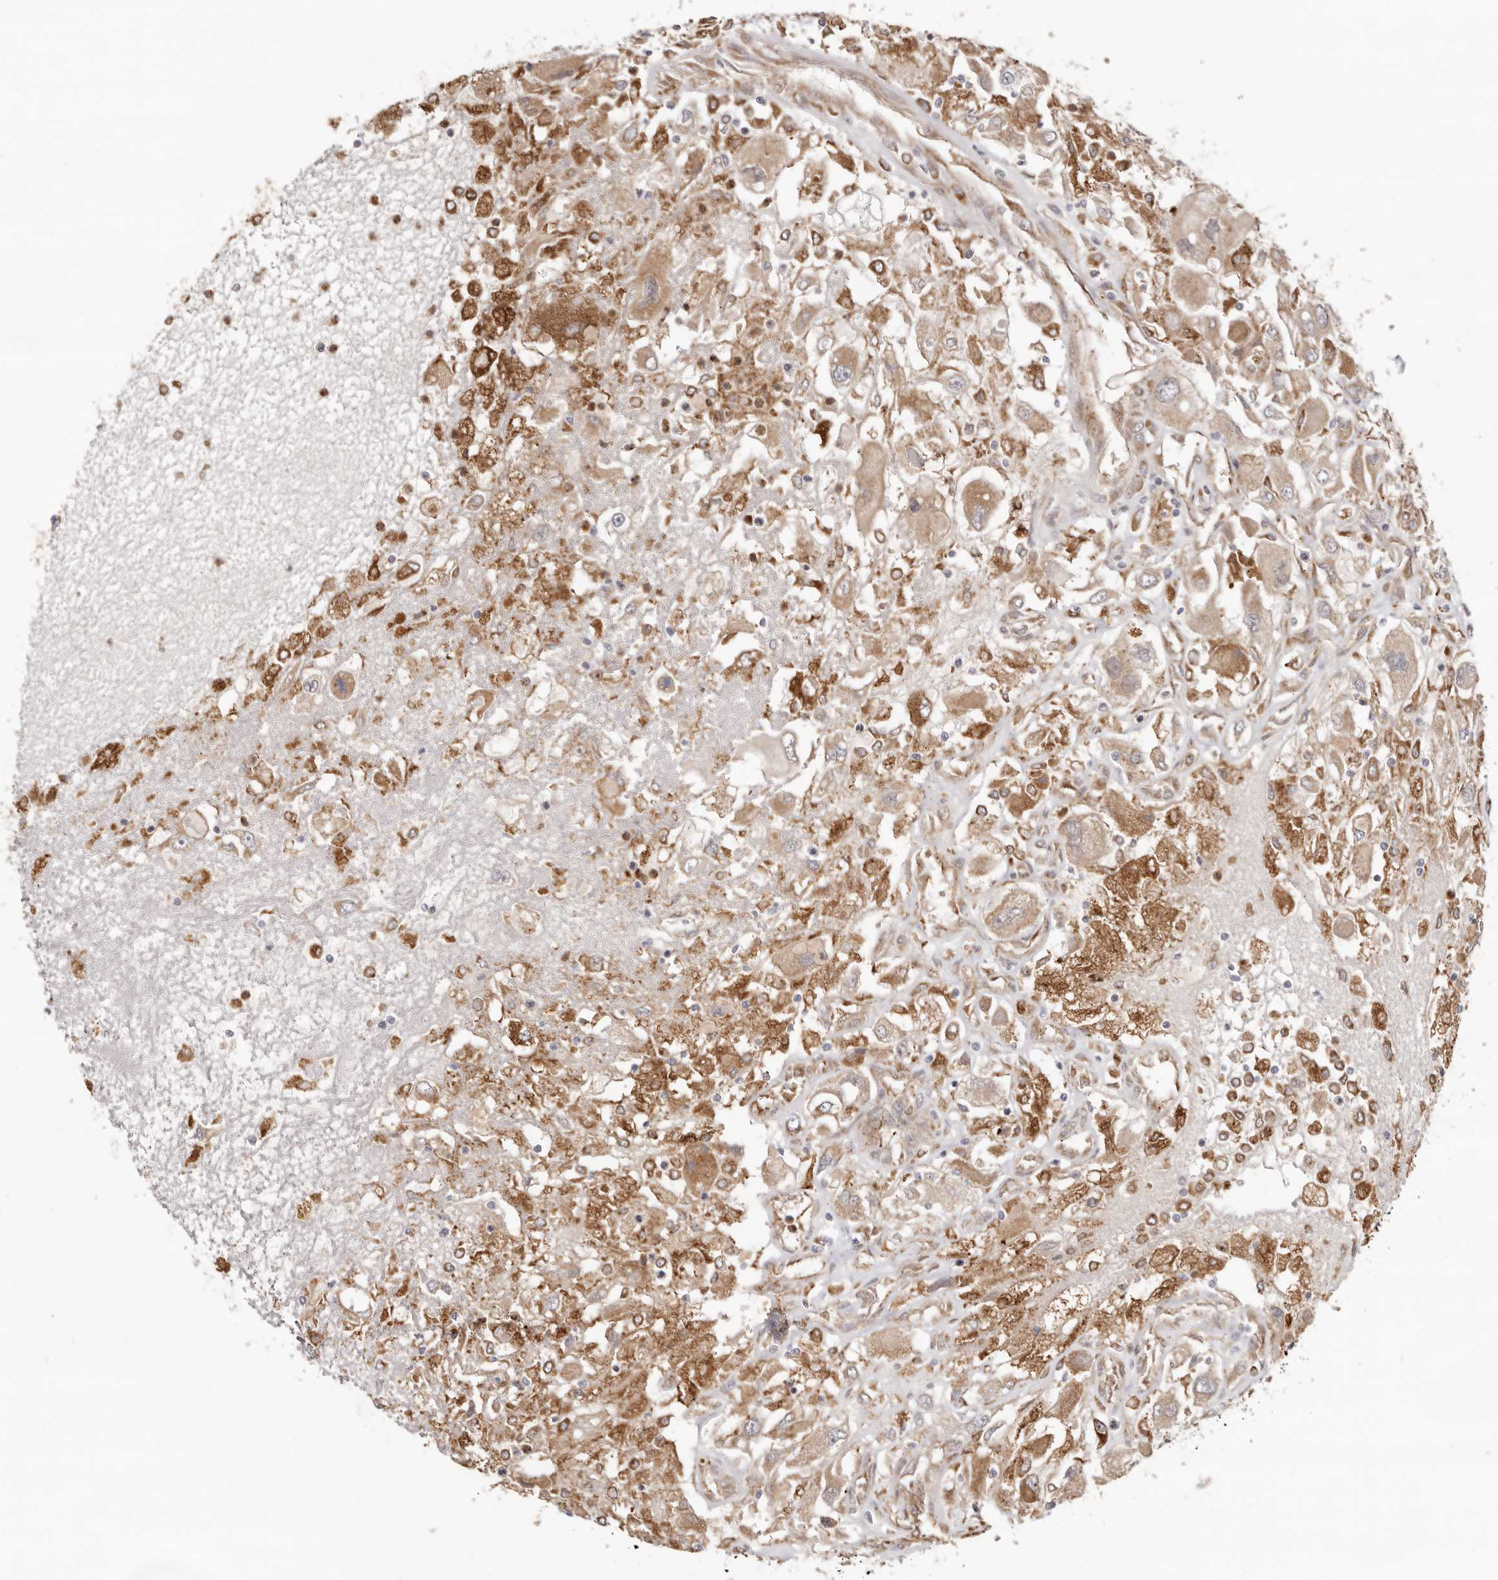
{"staining": {"intensity": "moderate", "quantity": ">75%", "location": "cytoplasmic/membranous"}, "tissue": "renal cancer", "cell_type": "Tumor cells", "image_type": "cancer", "snomed": [{"axis": "morphology", "description": "Adenocarcinoma, NOS"}, {"axis": "topography", "description": "Kidney"}], "caption": "The immunohistochemical stain highlights moderate cytoplasmic/membranous expression in tumor cells of adenocarcinoma (renal) tissue.", "gene": "GRN", "patient": {"sex": "female", "age": 52}}